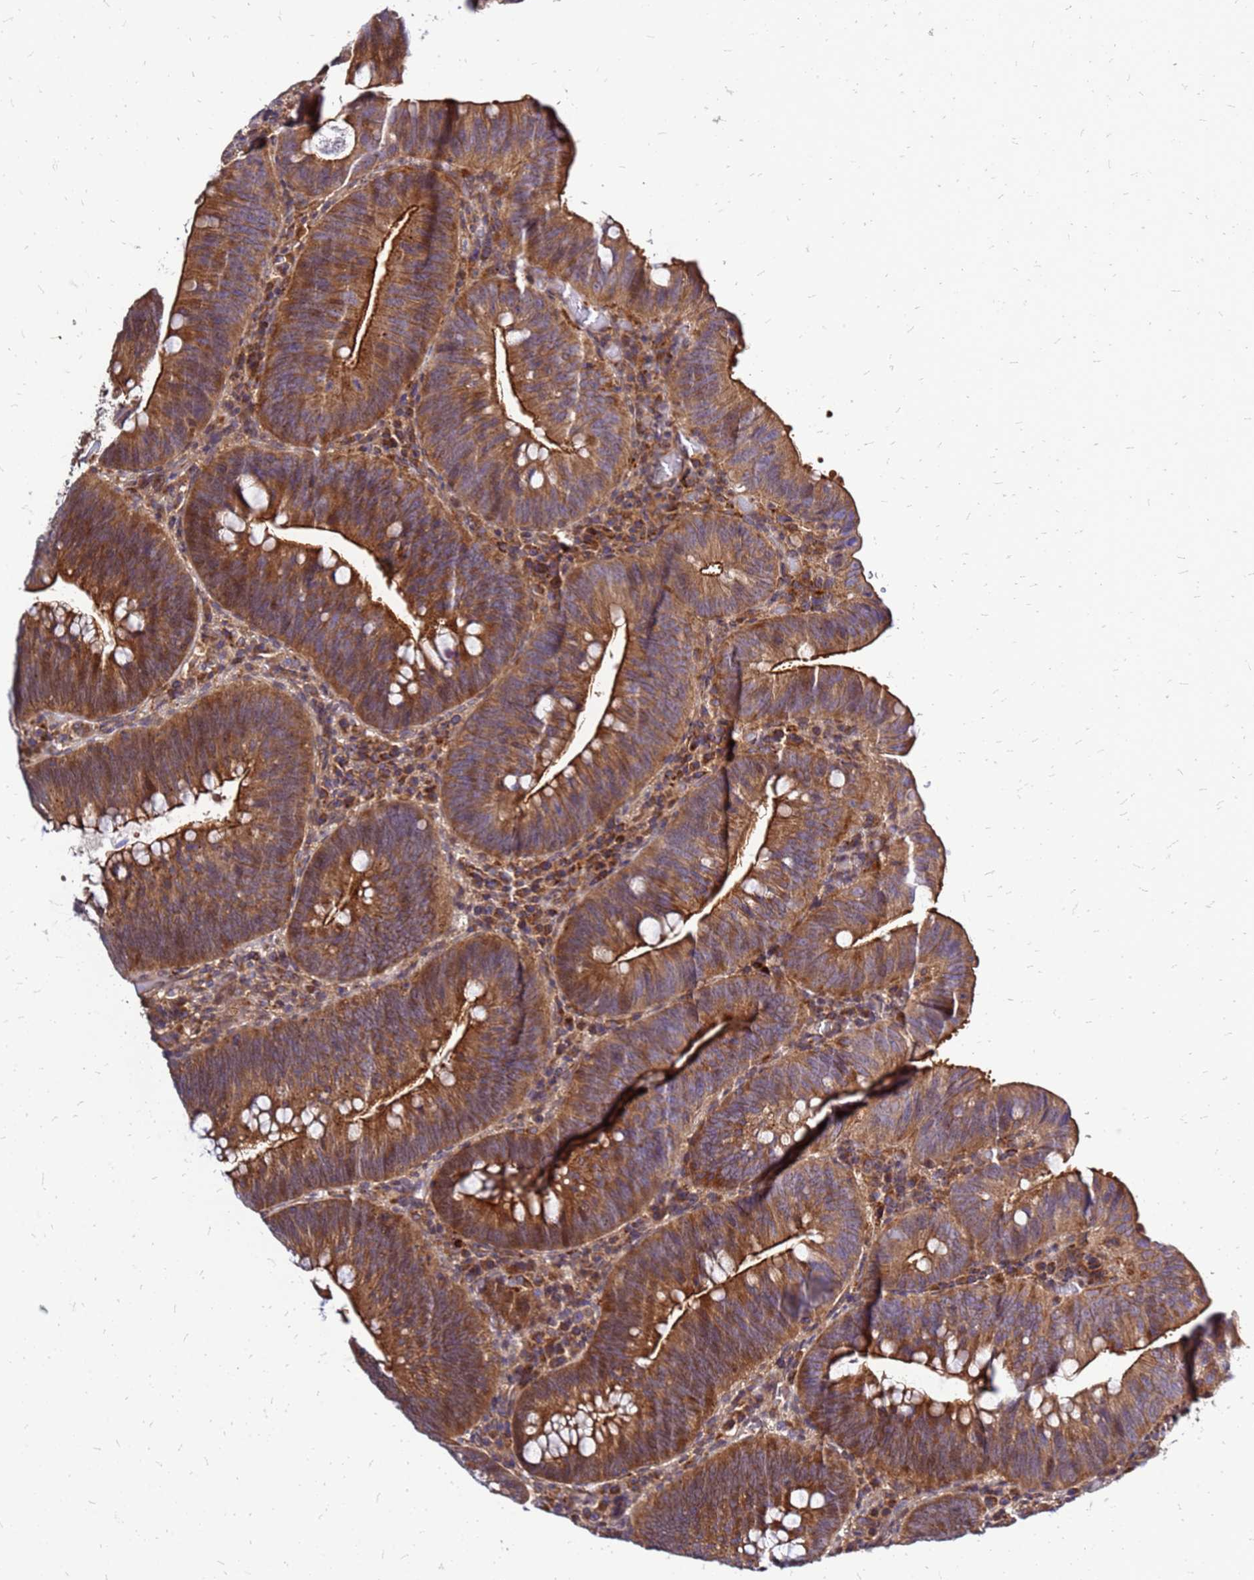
{"staining": {"intensity": "moderate", "quantity": ">75%", "location": "cytoplasmic/membranous"}, "tissue": "colorectal cancer", "cell_type": "Tumor cells", "image_type": "cancer", "snomed": [{"axis": "morphology", "description": "Adenocarcinoma, NOS"}, {"axis": "topography", "description": "Rectum"}], "caption": "The image demonstrates staining of colorectal adenocarcinoma, revealing moderate cytoplasmic/membranous protein positivity (brown color) within tumor cells.", "gene": "CYBC1", "patient": {"sex": "female", "age": 75}}